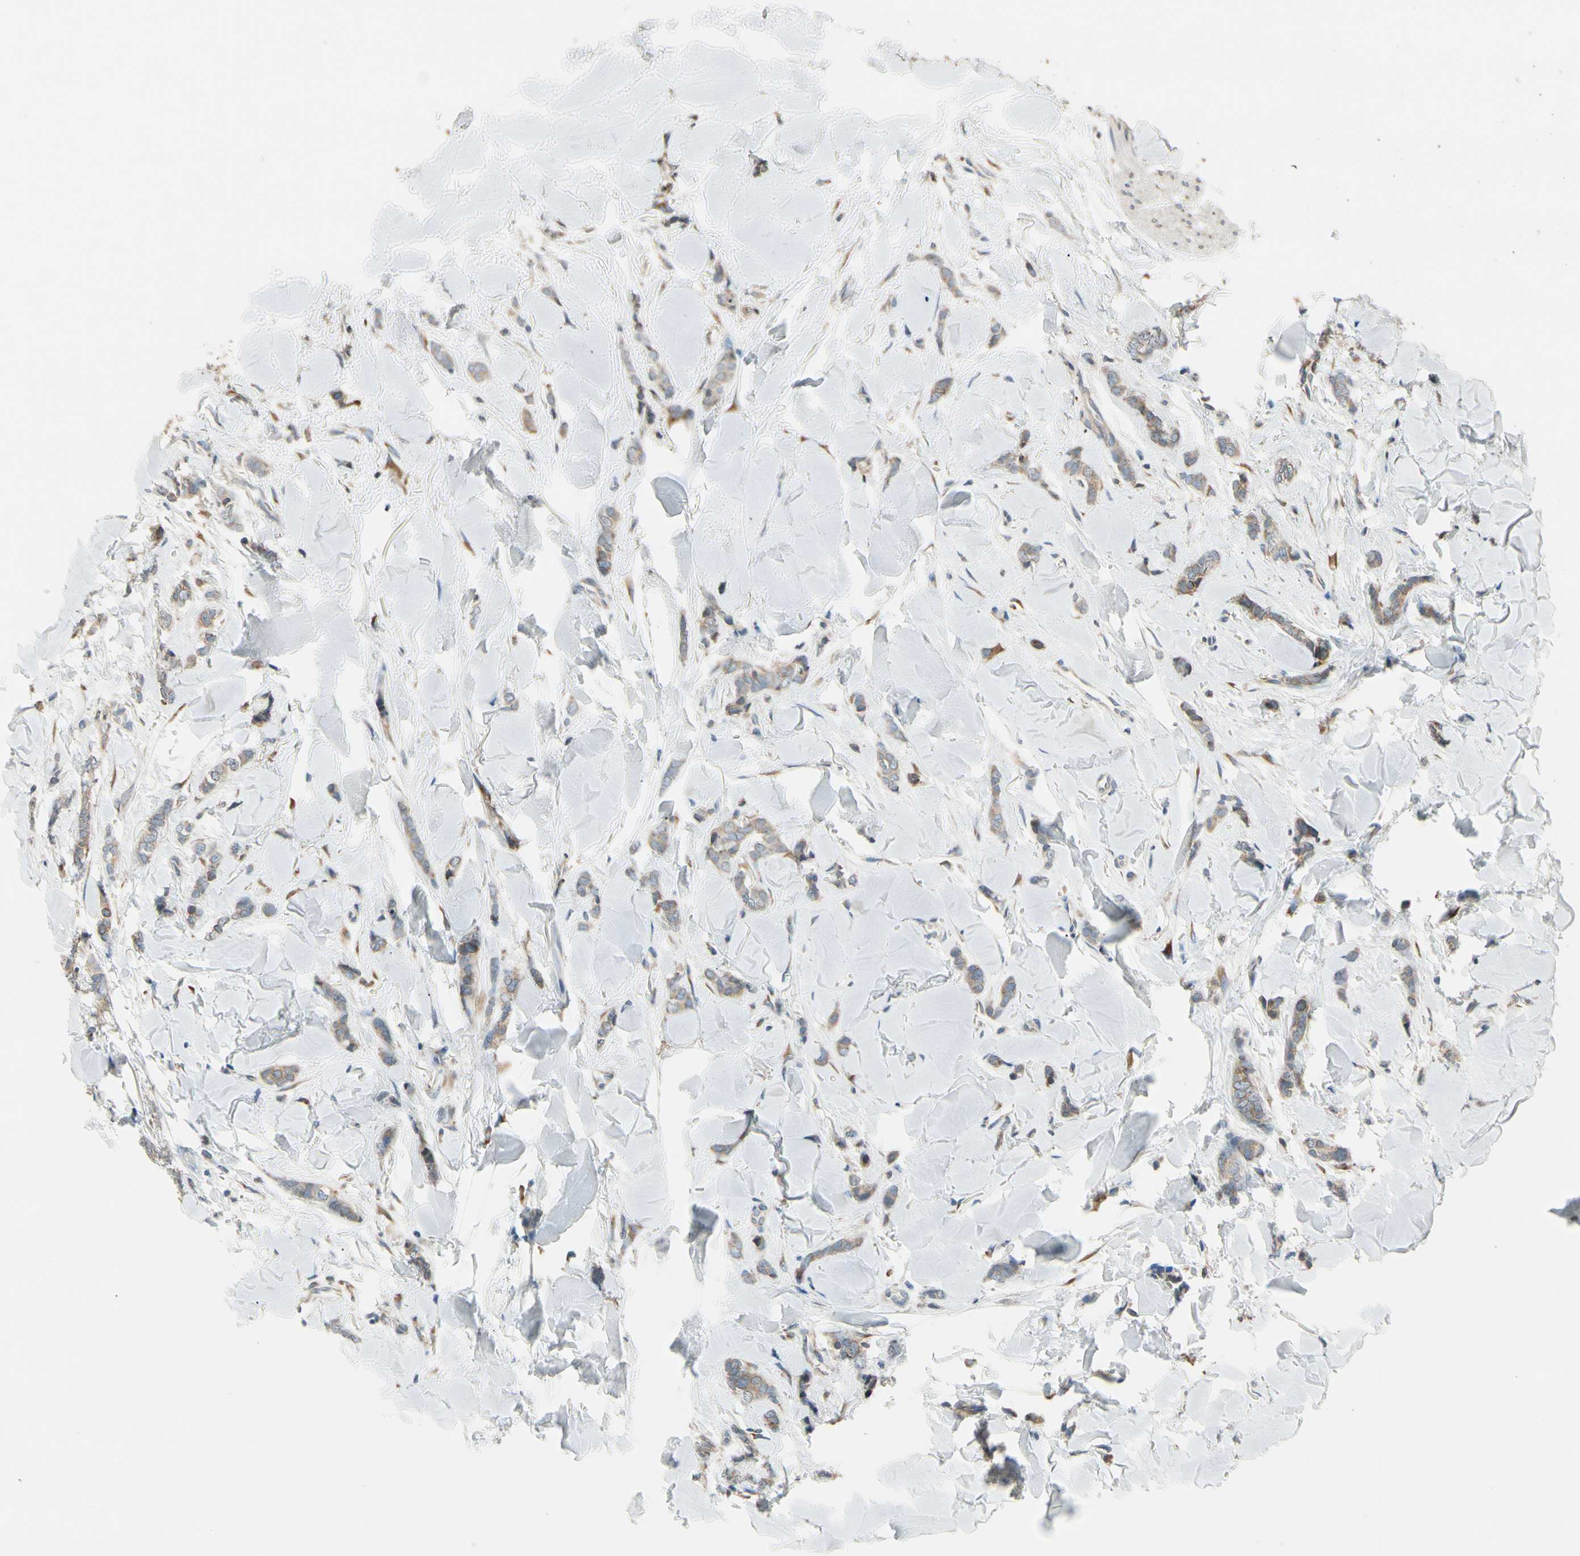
{"staining": {"intensity": "weak", "quantity": ">75%", "location": "cytoplasmic/membranous"}, "tissue": "breast cancer", "cell_type": "Tumor cells", "image_type": "cancer", "snomed": [{"axis": "morphology", "description": "Lobular carcinoma"}, {"axis": "topography", "description": "Skin"}, {"axis": "topography", "description": "Breast"}], "caption": "DAB immunohistochemical staining of breast lobular carcinoma demonstrates weak cytoplasmic/membranous protein positivity in approximately >75% of tumor cells.", "gene": "RPN2", "patient": {"sex": "female", "age": 46}}